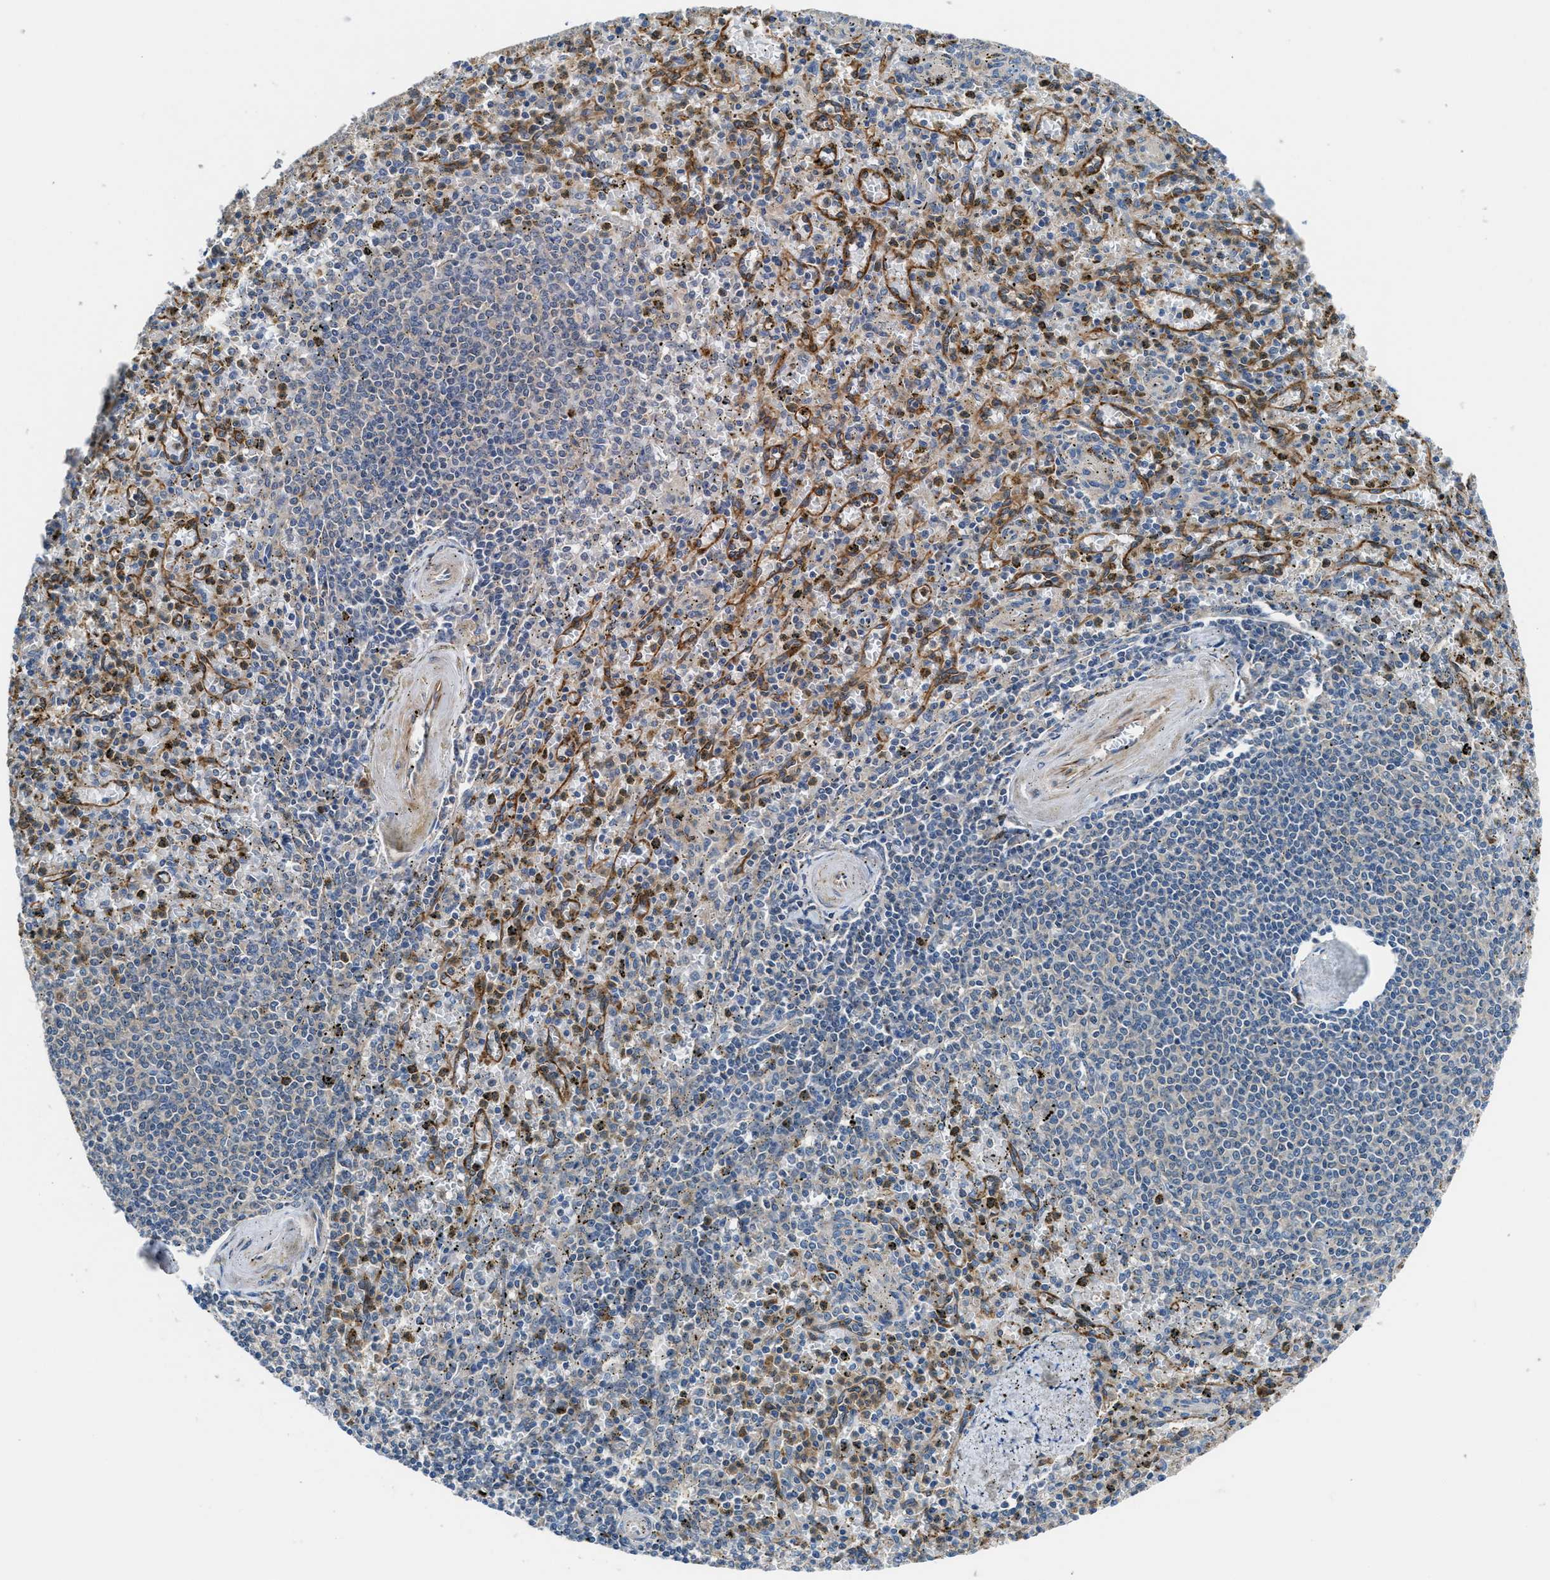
{"staining": {"intensity": "negative", "quantity": "none", "location": "none"}, "tissue": "spleen", "cell_type": "Cells in red pulp", "image_type": "normal", "snomed": [{"axis": "morphology", "description": "Normal tissue, NOS"}, {"axis": "topography", "description": "Spleen"}], "caption": "Immunohistochemical staining of benign human spleen displays no significant staining in cells in red pulp.", "gene": "MAP3K20", "patient": {"sex": "male", "age": 72}}